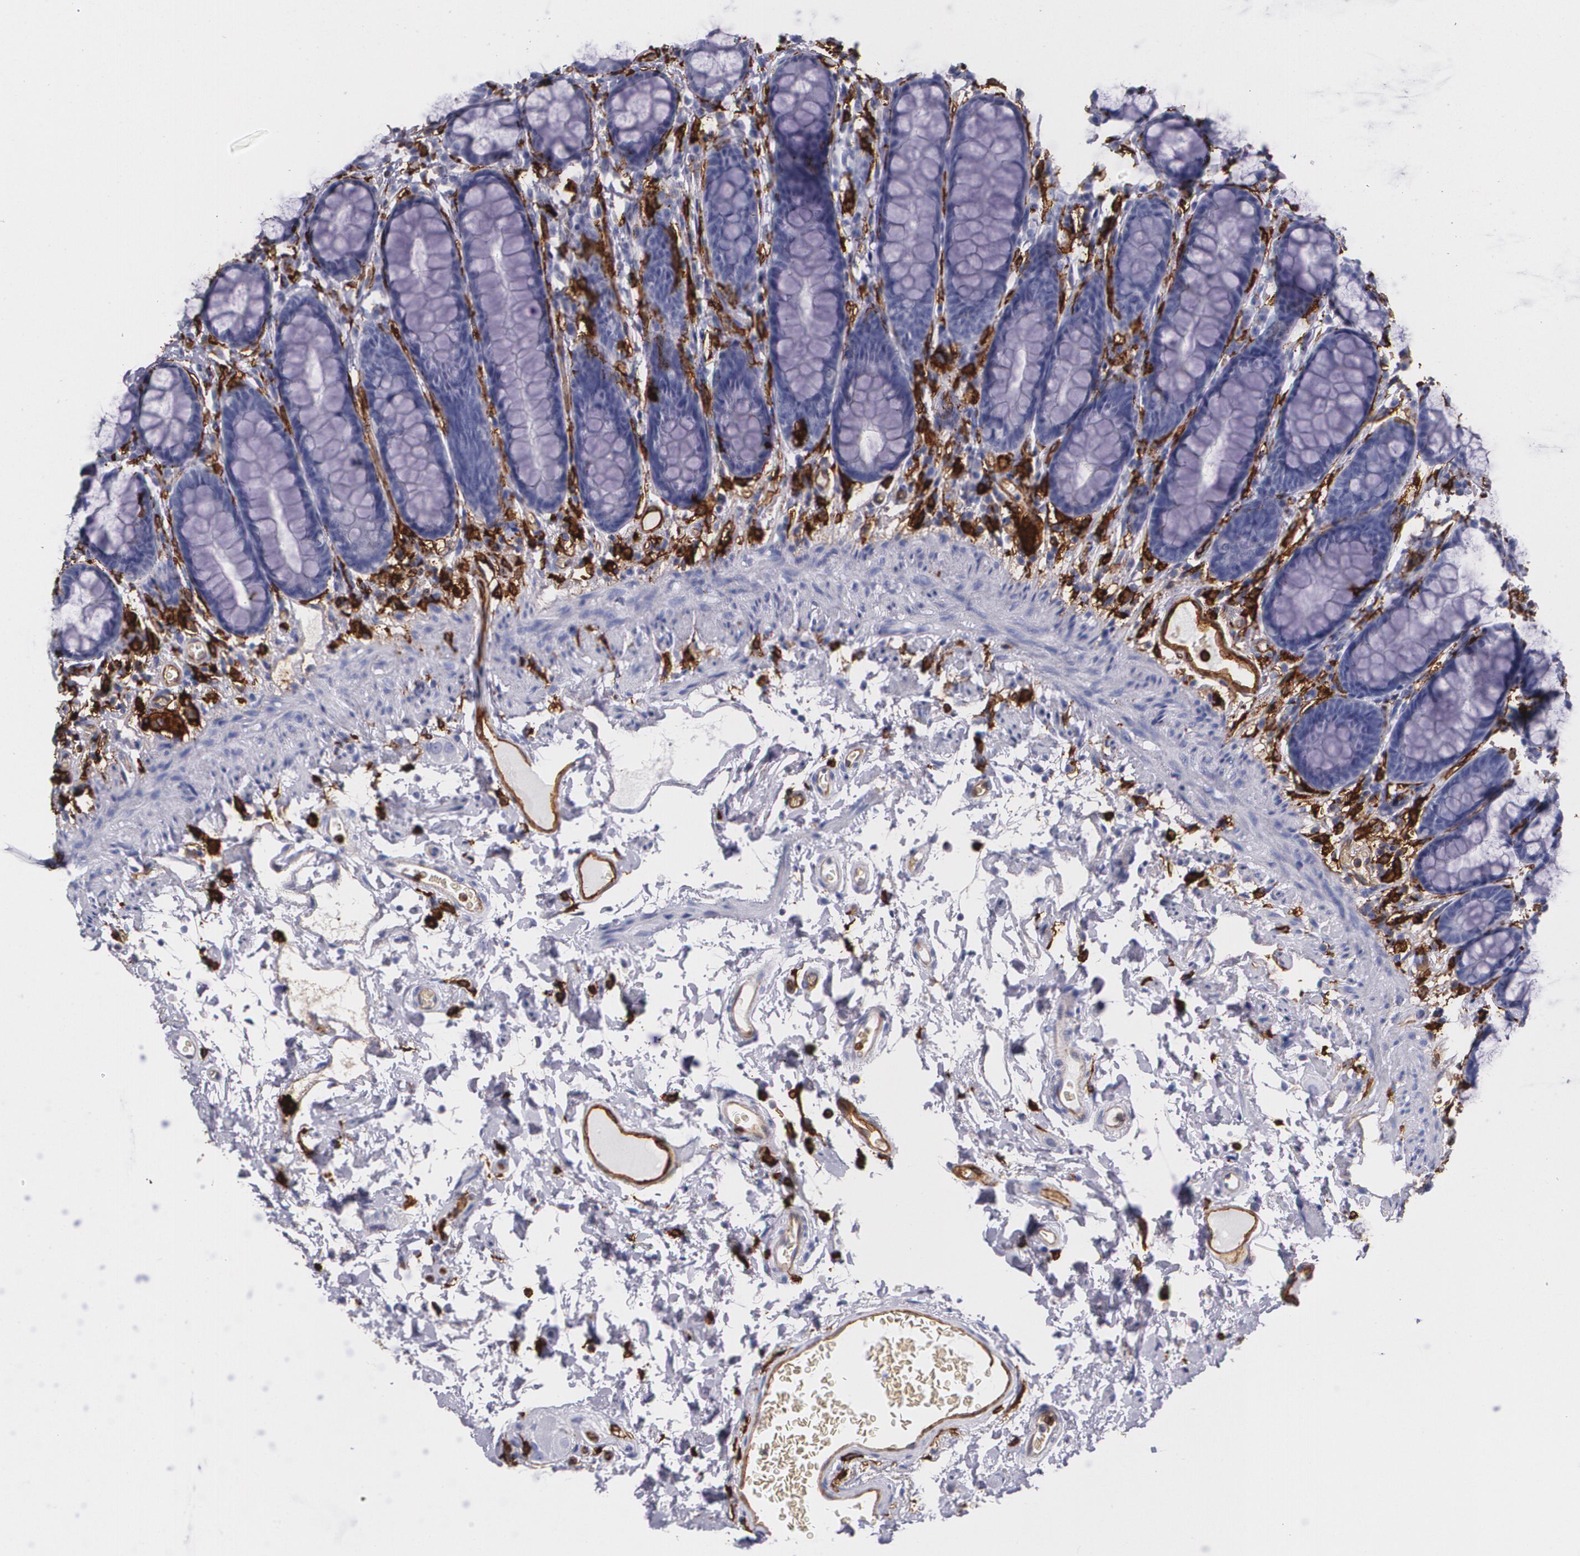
{"staining": {"intensity": "negative", "quantity": "none", "location": "none"}, "tissue": "rectum", "cell_type": "Glandular cells", "image_type": "normal", "snomed": [{"axis": "morphology", "description": "Normal tissue, NOS"}, {"axis": "topography", "description": "Rectum"}], "caption": "This is an immunohistochemistry micrograph of unremarkable human rectum. There is no expression in glandular cells.", "gene": "HLA", "patient": {"sex": "male", "age": 92}}